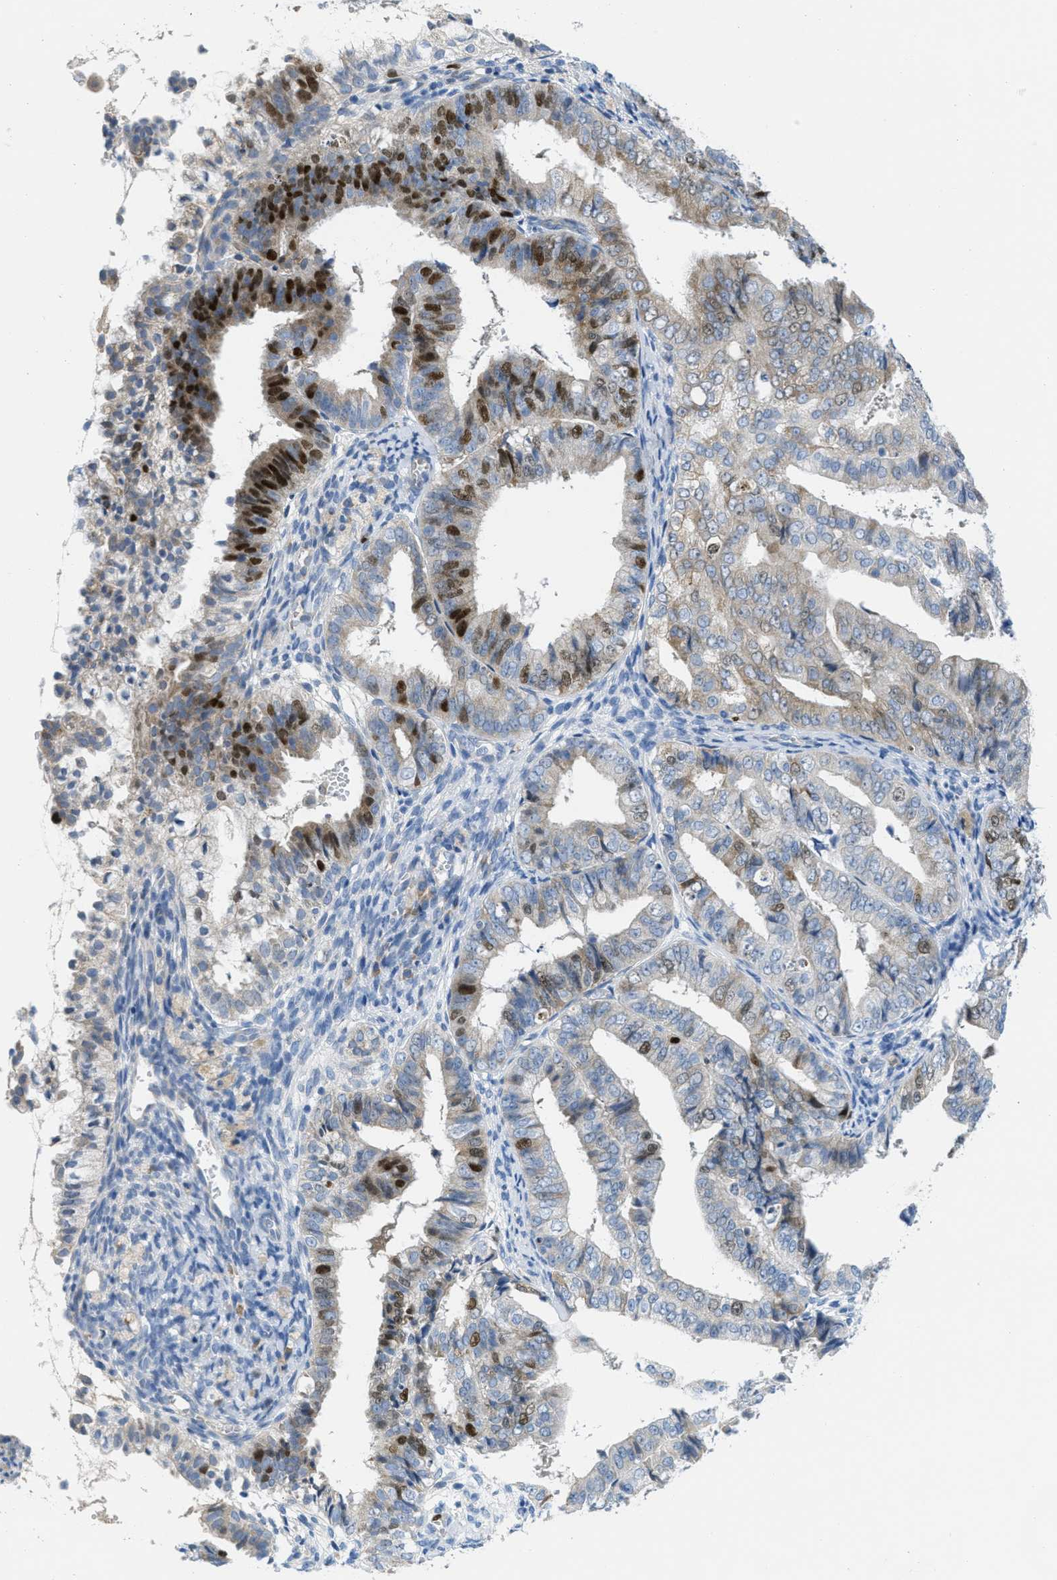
{"staining": {"intensity": "strong", "quantity": "25%-75%", "location": "cytoplasmic/membranous,nuclear"}, "tissue": "endometrial cancer", "cell_type": "Tumor cells", "image_type": "cancer", "snomed": [{"axis": "morphology", "description": "Adenocarcinoma, NOS"}, {"axis": "topography", "description": "Endometrium"}], "caption": "A photomicrograph of endometrial cancer stained for a protein displays strong cytoplasmic/membranous and nuclear brown staining in tumor cells.", "gene": "ORC6", "patient": {"sex": "female", "age": 63}}